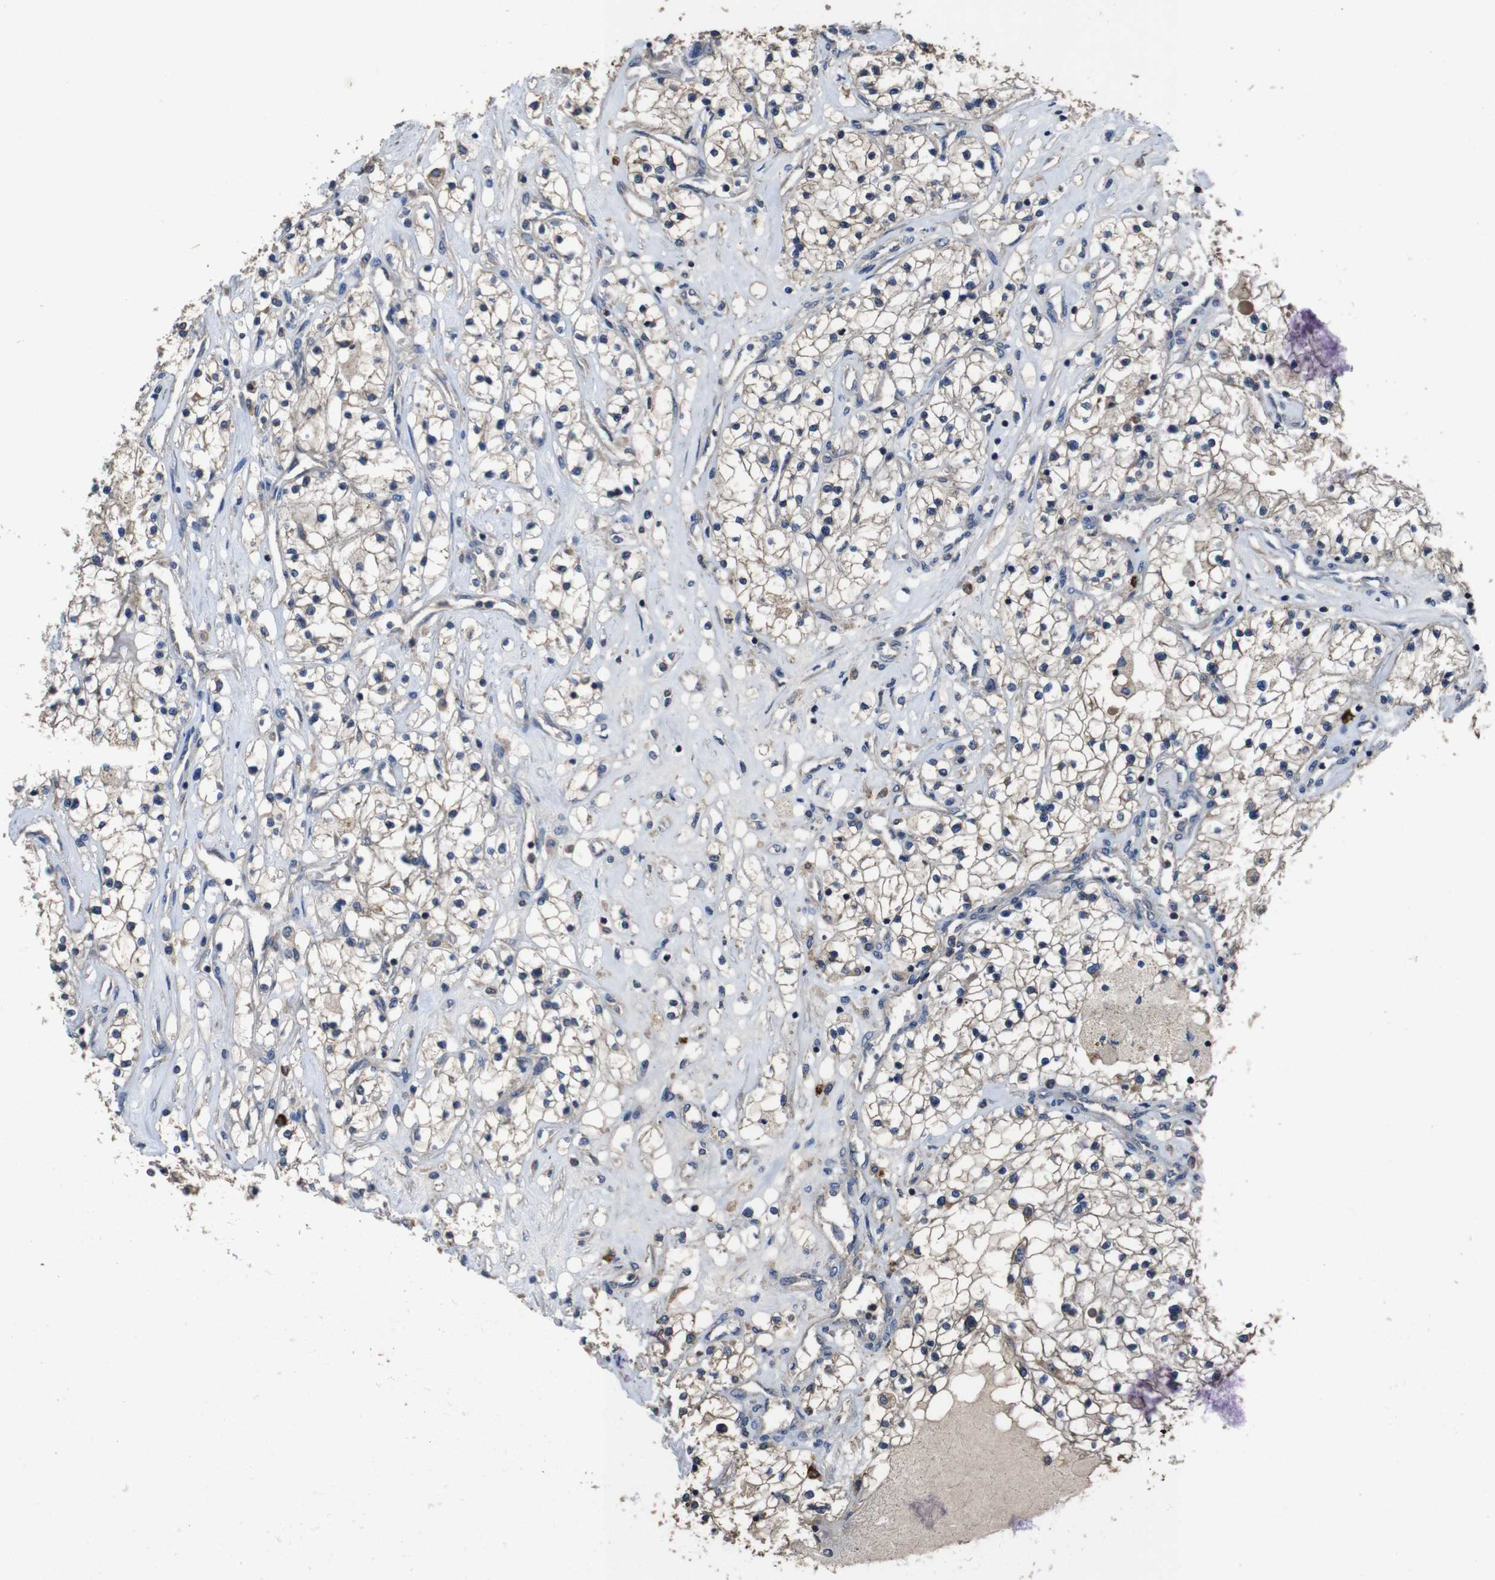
{"staining": {"intensity": "weak", "quantity": ">75%", "location": "cytoplasmic/membranous"}, "tissue": "renal cancer", "cell_type": "Tumor cells", "image_type": "cancer", "snomed": [{"axis": "morphology", "description": "Adenocarcinoma, NOS"}, {"axis": "topography", "description": "Kidney"}], "caption": "Renal cancer (adenocarcinoma) was stained to show a protein in brown. There is low levels of weak cytoplasmic/membranous staining in about >75% of tumor cells.", "gene": "GLIPR1", "patient": {"sex": "male", "age": 68}}